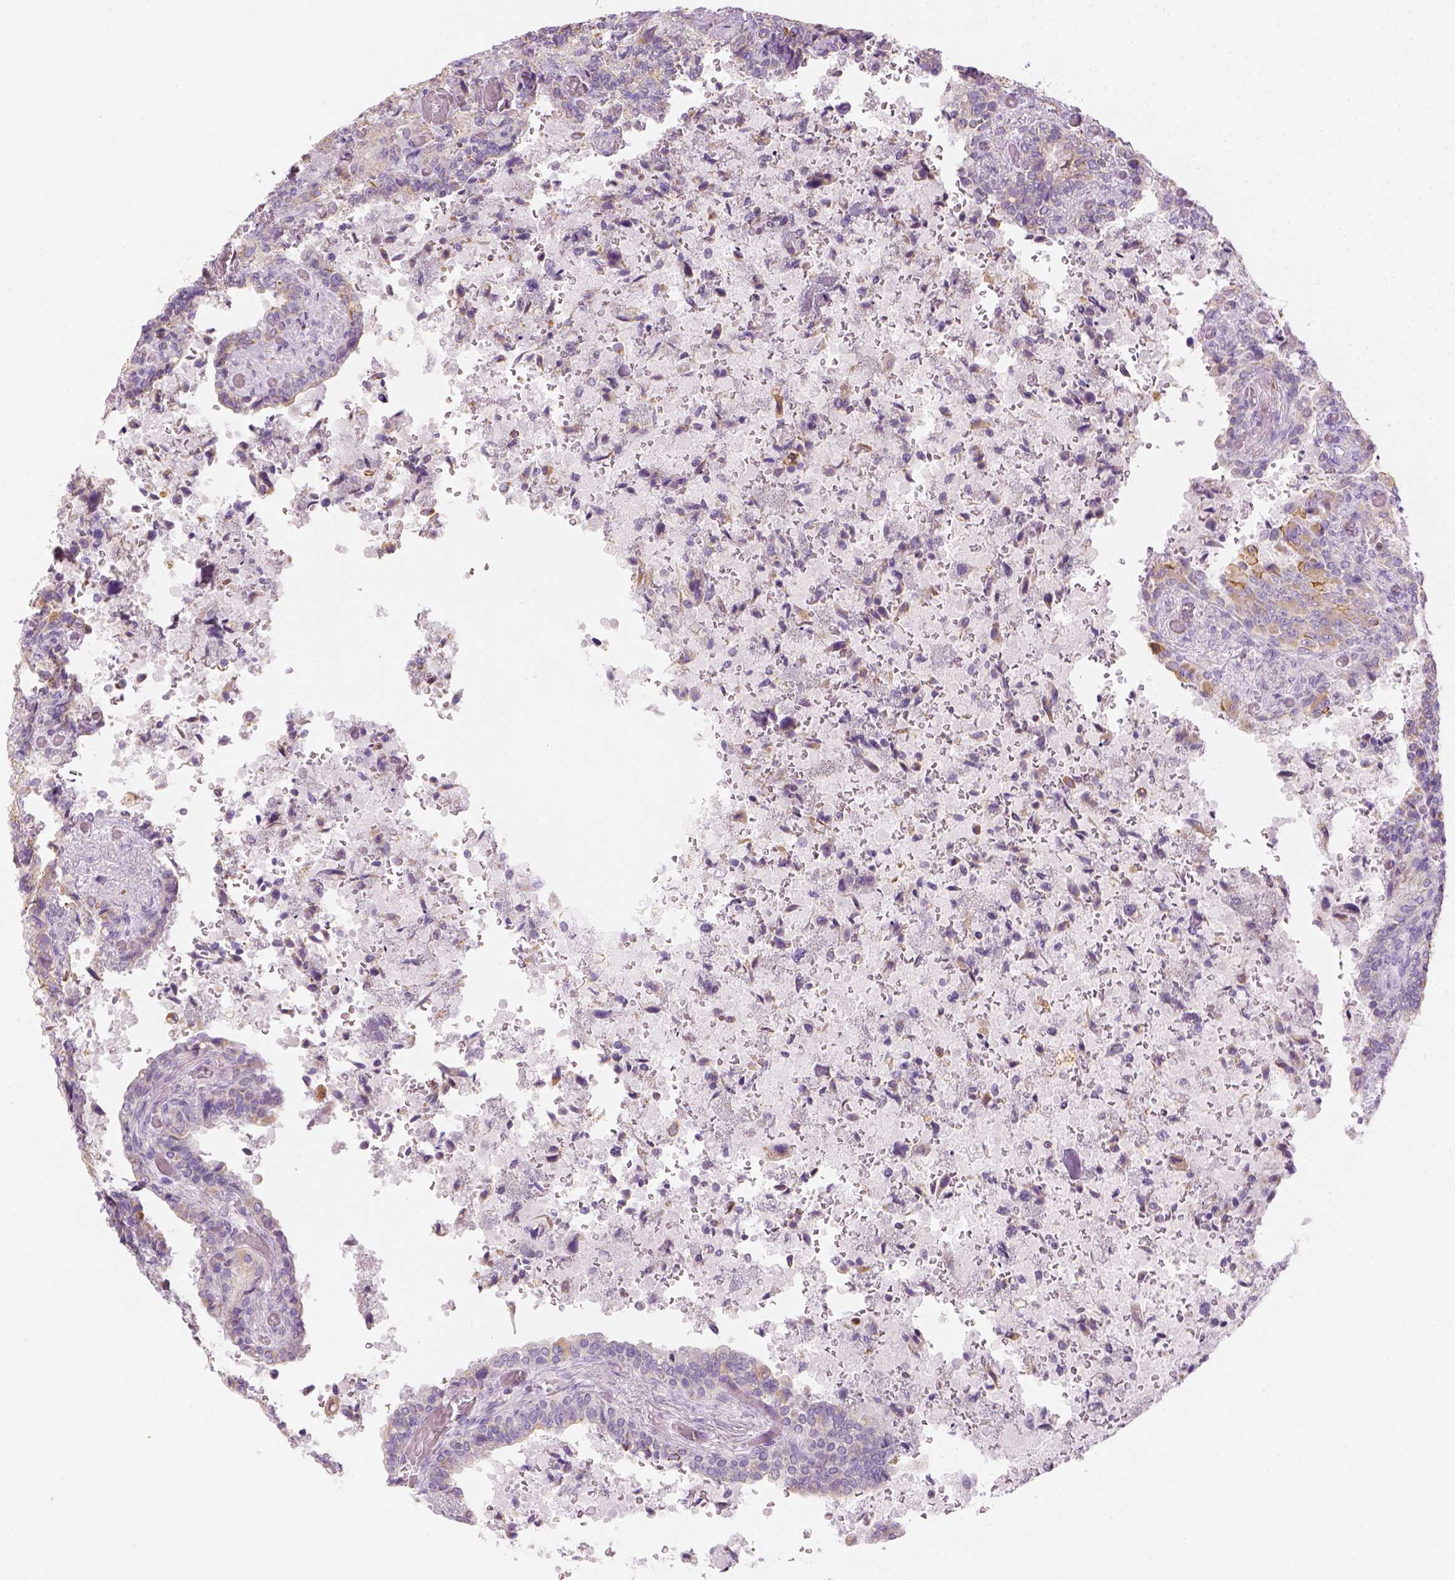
{"staining": {"intensity": "moderate", "quantity": "<25%", "location": "cytoplasmic/membranous"}, "tissue": "seminal vesicle", "cell_type": "Glandular cells", "image_type": "normal", "snomed": [{"axis": "morphology", "description": "Normal tissue, NOS"}, {"axis": "topography", "description": "Seminal veicle"}], "caption": "DAB immunohistochemical staining of benign human seminal vesicle shows moderate cytoplasmic/membranous protein staining in about <25% of glandular cells.", "gene": "LCA5", "patient": {"sex": "male", "age": 68}}